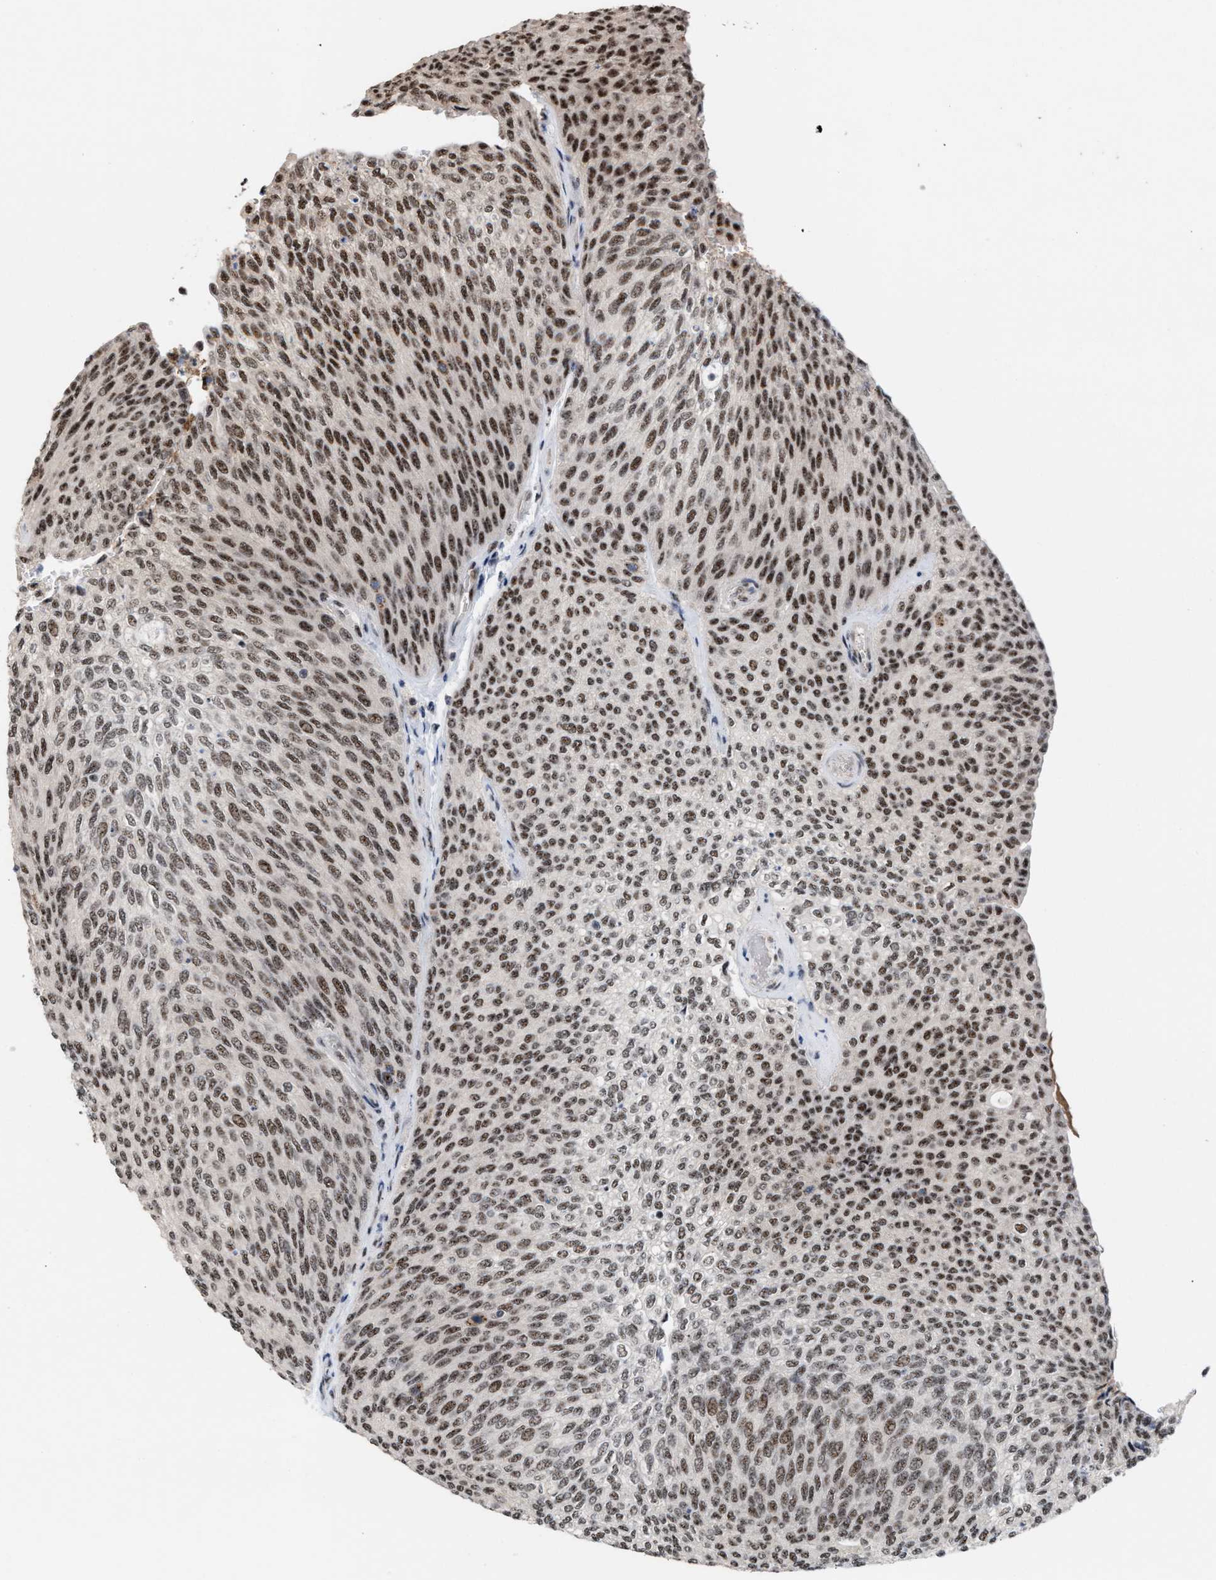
{"staining": {"intensity": "strong", "quantity": ">75%", "location": "nuclear"}, "tissue": "urothelial cancer", "cell_type": "Tumor cells", "image_type": "cancer", "snomed": [{"axis": "morphology", "description": "Urothelial carcinoma, Low grade"}, {"axis": "topography", "description": "Urinary bladder"}], "caption": "Strong nuclear staining for a protein is identified in about >75% of tumor cells of urothelial cancer using IHC.", "gene": "EIF4A3", "patient": {"sex": "female", "age": 79}}